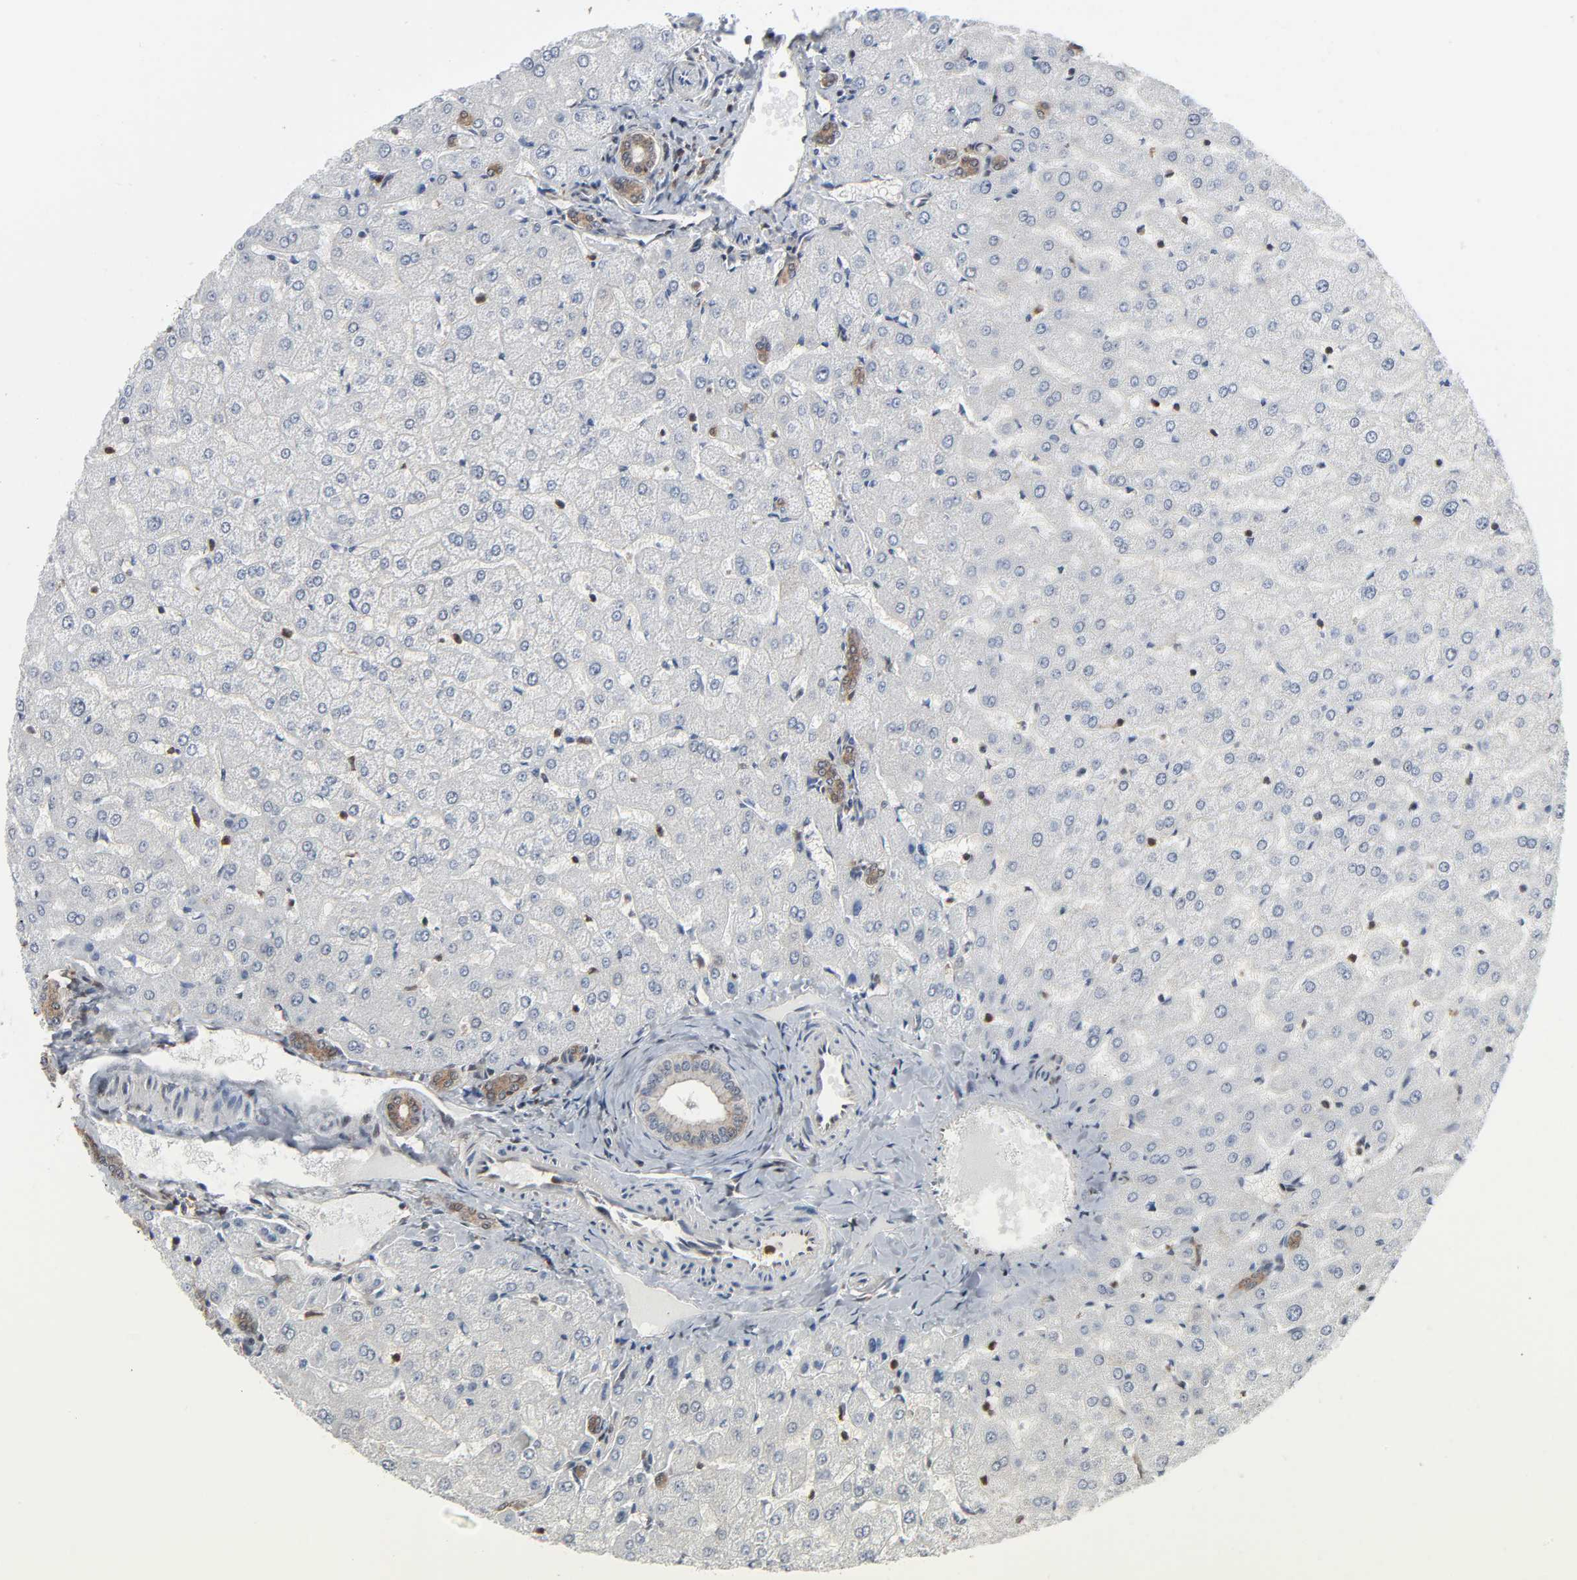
{"staining": {"intensity": "moderate", "quantity": ">75%", "location": "cytoplasmic/membranous"}, "tissue": "liver", "cell_type": "Cholangiocytes", "image_type": "normal", "snomed": [{"axis": "morphology", "description": "Normal tissue, NOS"}, {"axis": "morphology", "description": "Fibrosis, NOS"}, {"axis": "topography", "description": "Liver"}], "caption": "Immunohistochemical staining of unremarkable human liver shows moderate cytoplasmic/membranous protein staining in about >75% of cholangiocytes.", "gene": "GSK3A", "patient": {"sex": "female", "age": 29}}